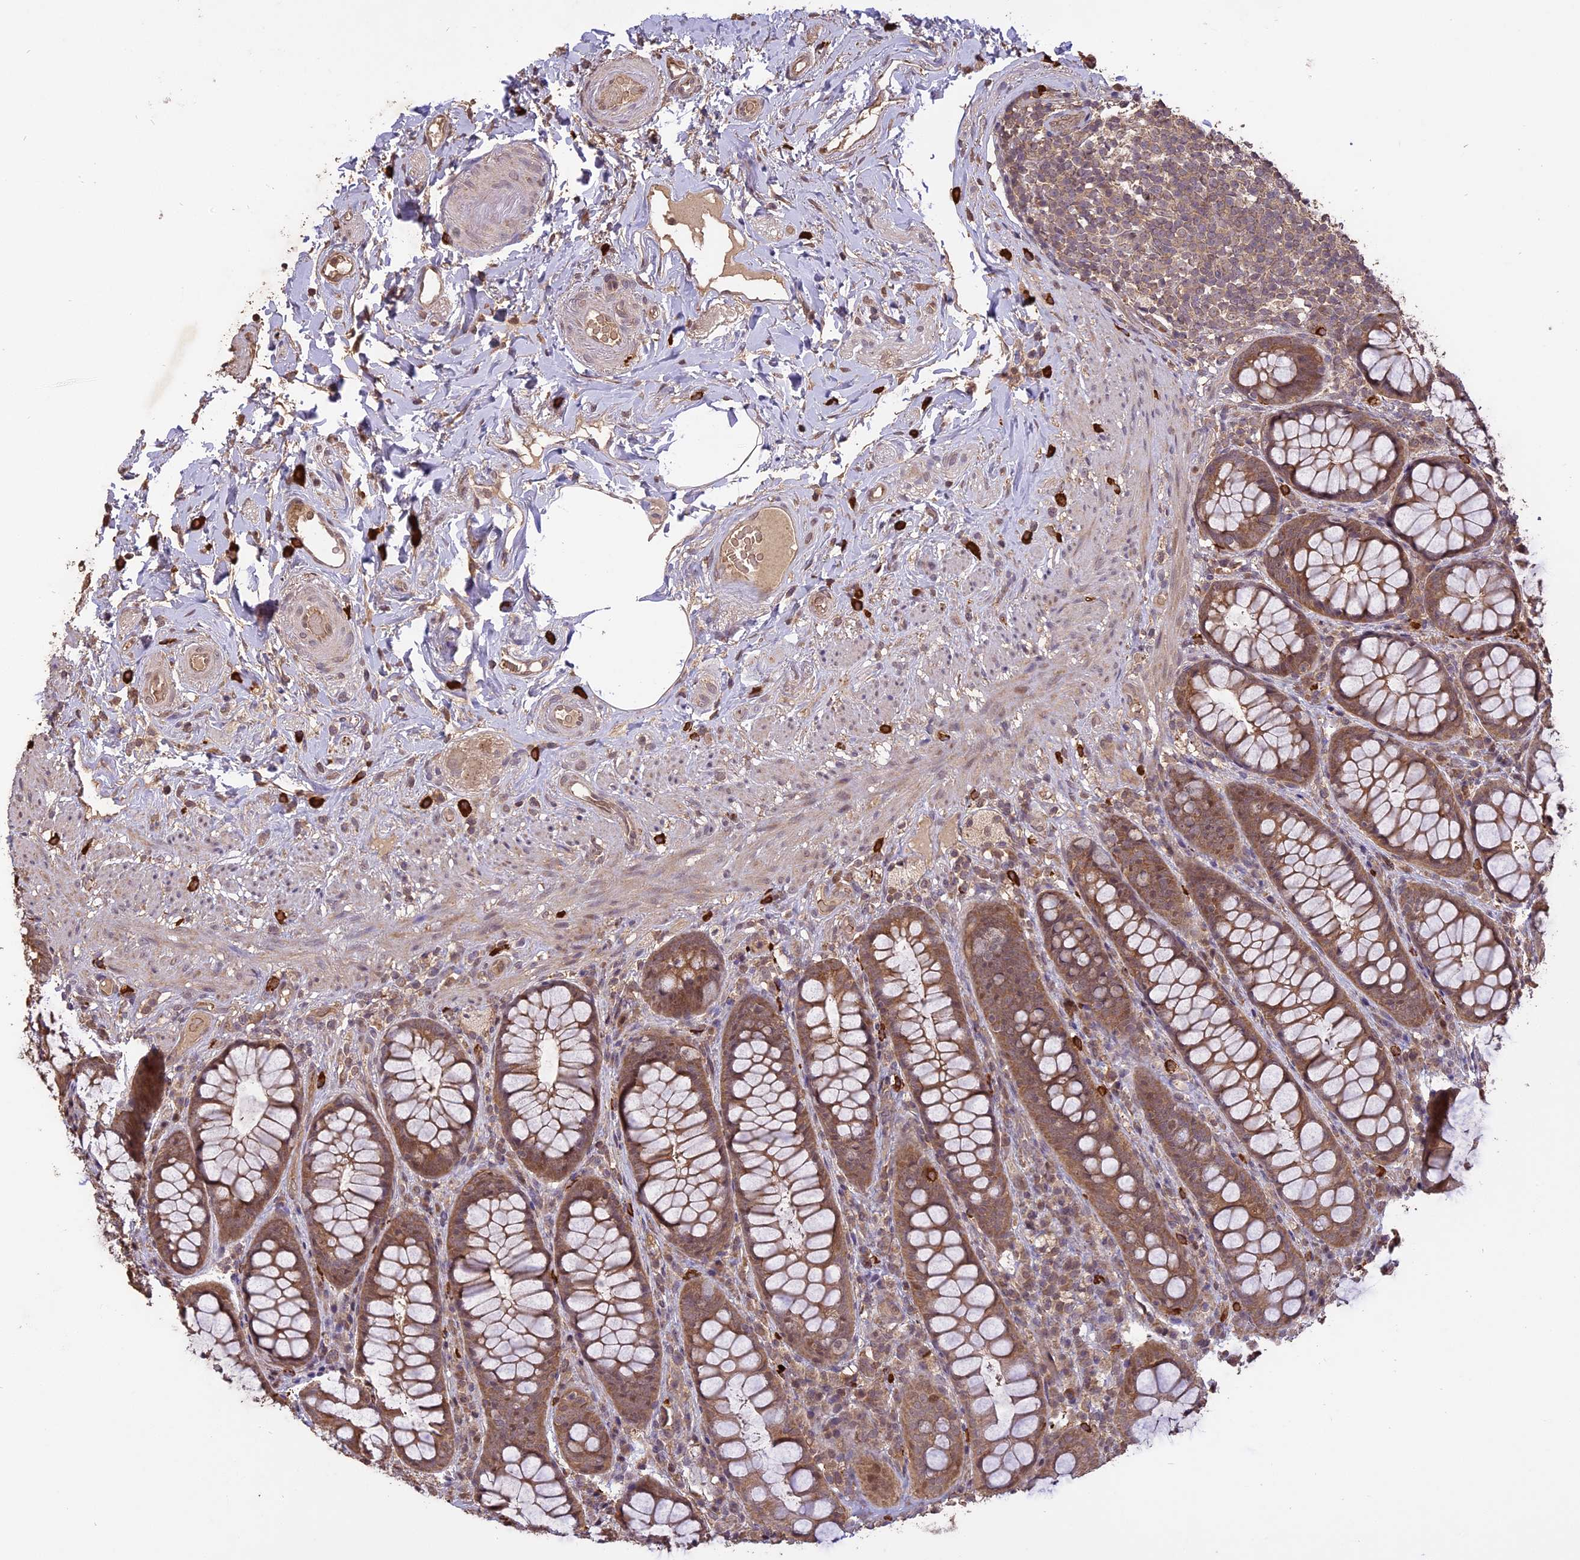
{"staining": {"intensity": "moderate", "quantity": ">75%", "location": "cytoplasmic/membranous"}, "tissue": "rectum", "cell_type": "Glandular cells", "image_type": "normal", "snomed": [{"axis": "morphology", "description": "Normal tissue, NOS"}, {"axis": "topography", "description": "Rectum"}], "caption": "Human rectum stained with a brown dye reveals moderate cytoplasmic/membranous positive expression in about >75% of glandular cells.", "gene": "TIGD7", "patient": {"sex": "male", "age": 83}}